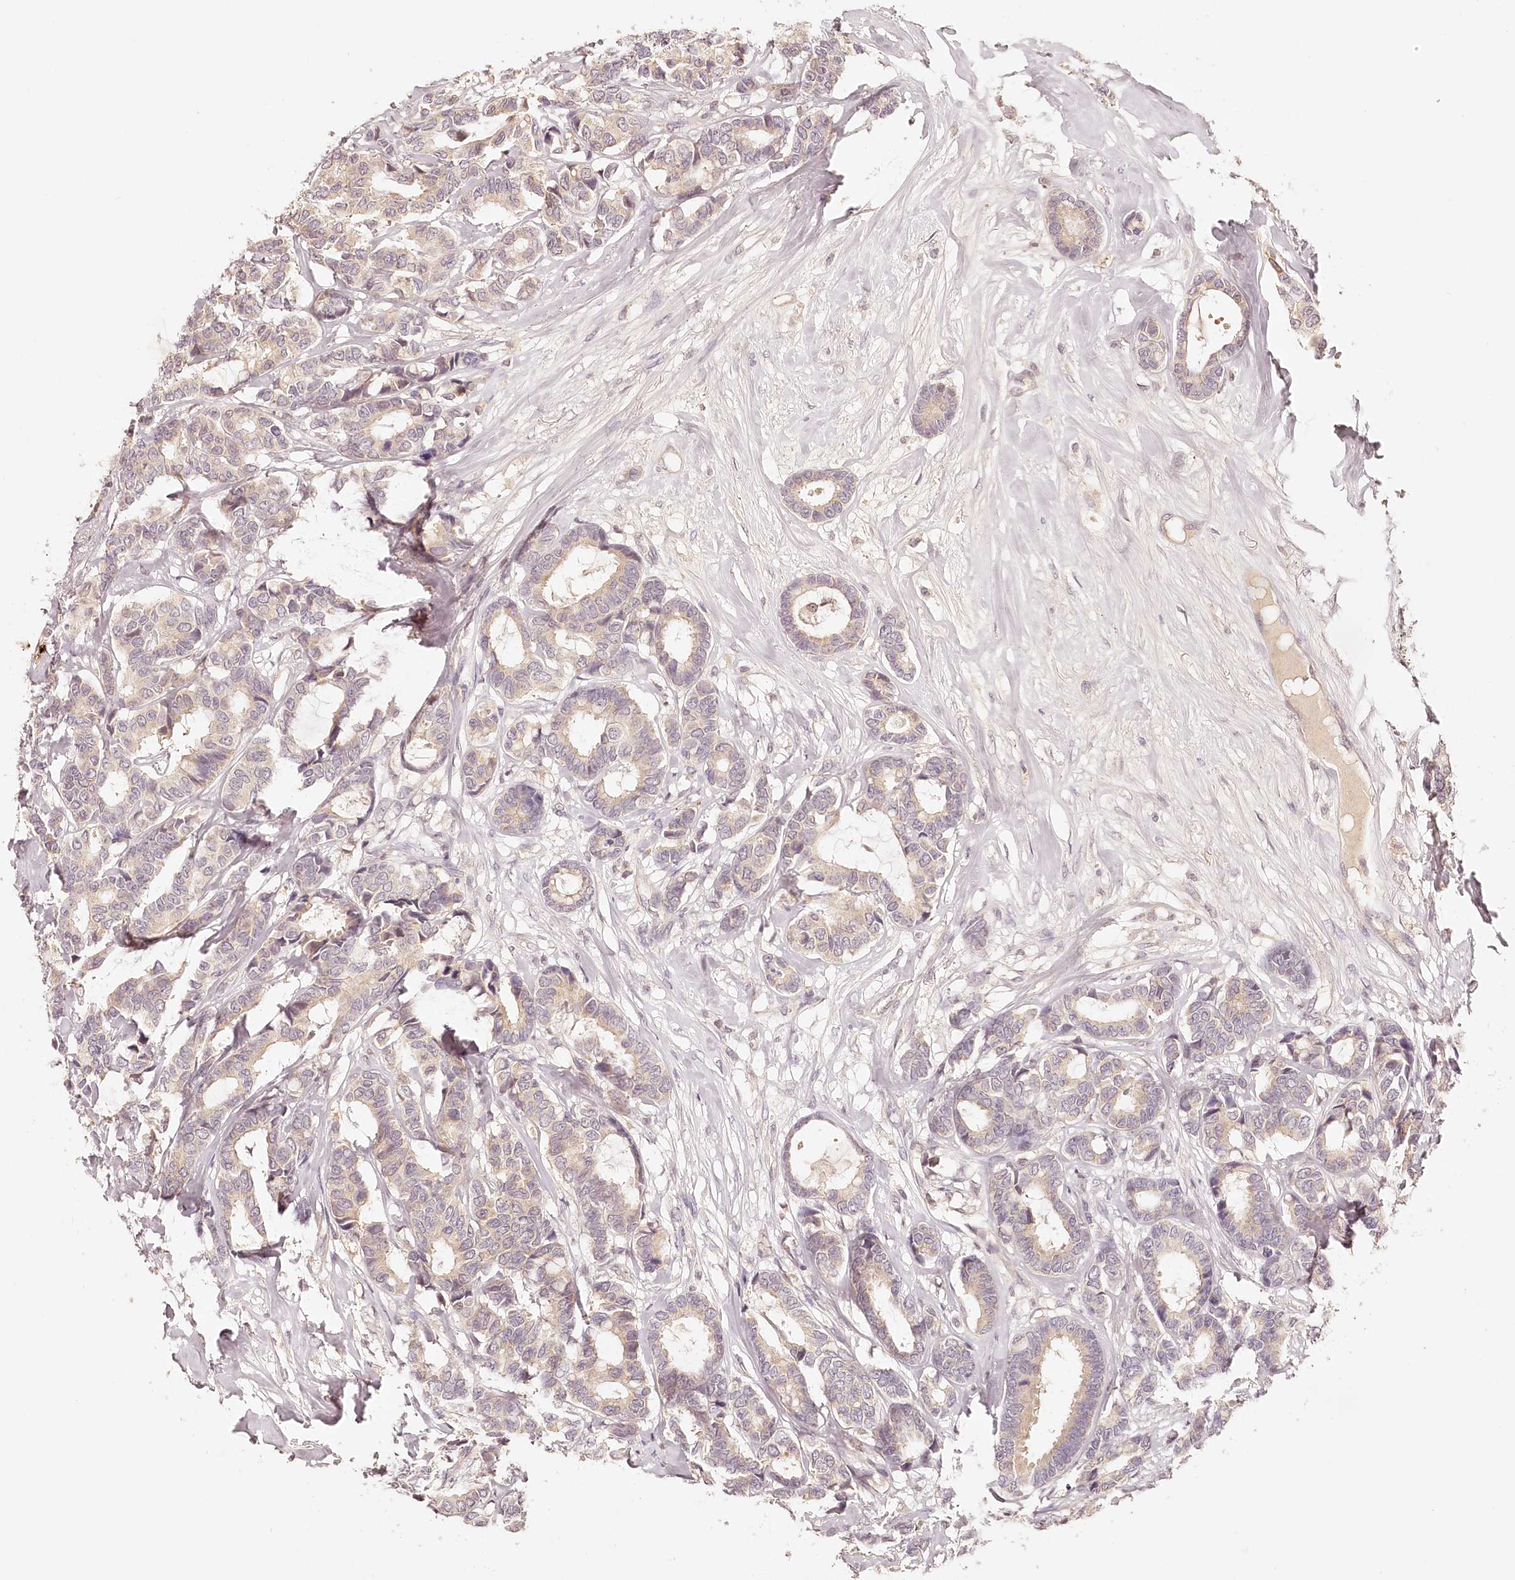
{"staining": {"intensity": "weak", "quantity": "<25%", "location": "cytoplasmic/membranous"}, "tissue": "breast cancer", "cell_type": "Tumor cells", "image_type": "cancer", "snomed": [{"axis": "morphology", "description": "Duct carcinoma"}, {"axis": "topography", "description": "Breast"}], "caption": "Human breast cancer (invasive ductal carcinoma) stained for a protein using immunohistochemistry (IHC) shows no expression in tumor cells.", "gene": "SYNGR1", "patient": {"sex": "female", "age": 87}}